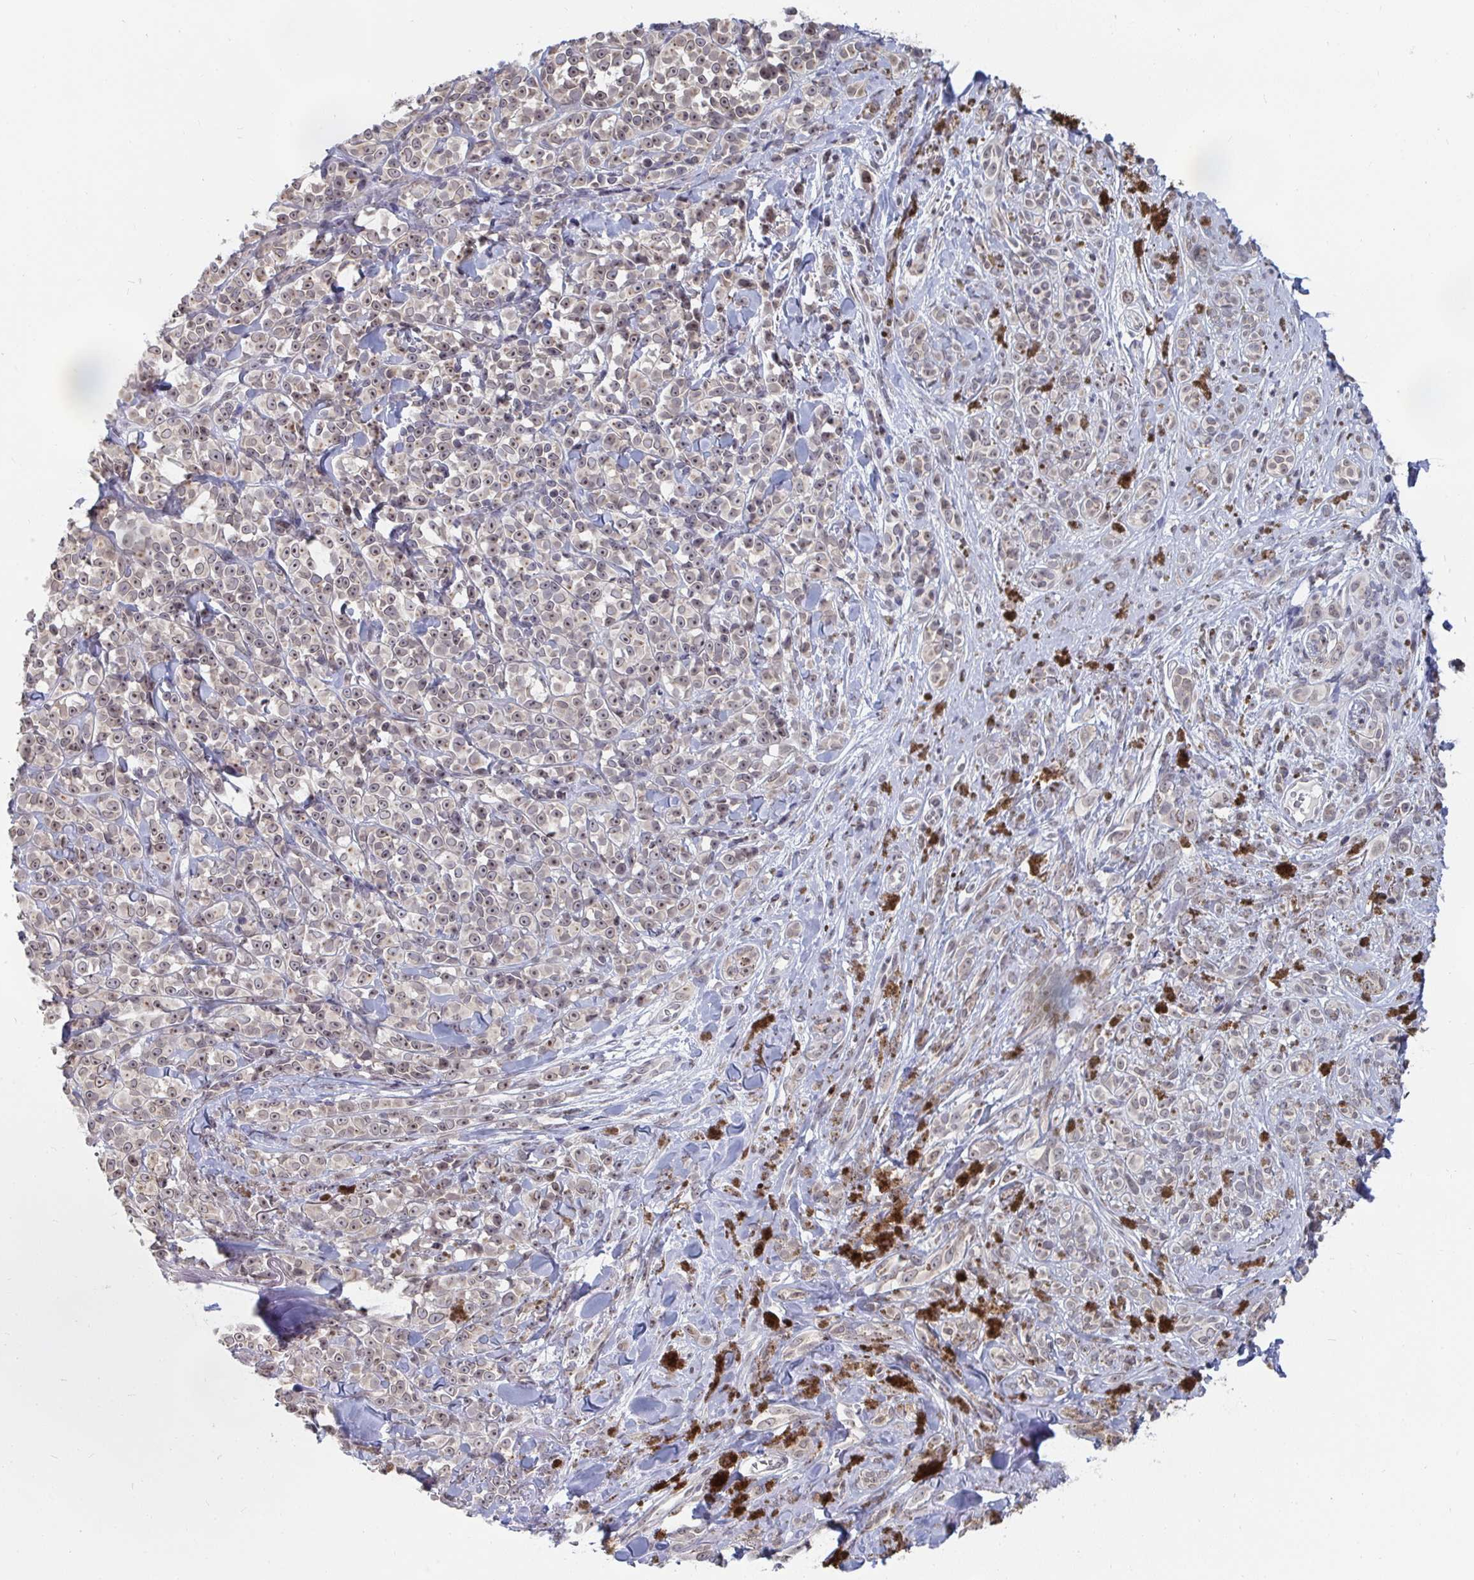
{"staining": {"intensity": "weak", "quantity": "25%-75%", "location": "nuclear"}, "tissue": "melanoma", "cell_type": "Tumor cells", "image_type": "cancer", "snomed": [{"axis": "morphology", "description": "Malignant melanoma, NOS"}, {"axis": "topography", "description": "Skin"}], "caption": "Protein staining demonstrates weak nuclear positivity in about 25%-75% of tumor cells in melanoma. Immunohistochemistry stains the protein of interest in brown and the nuclei are stained blue.", "gene": "TRIP12", "patient": {"sex": "male", "age": 85}}